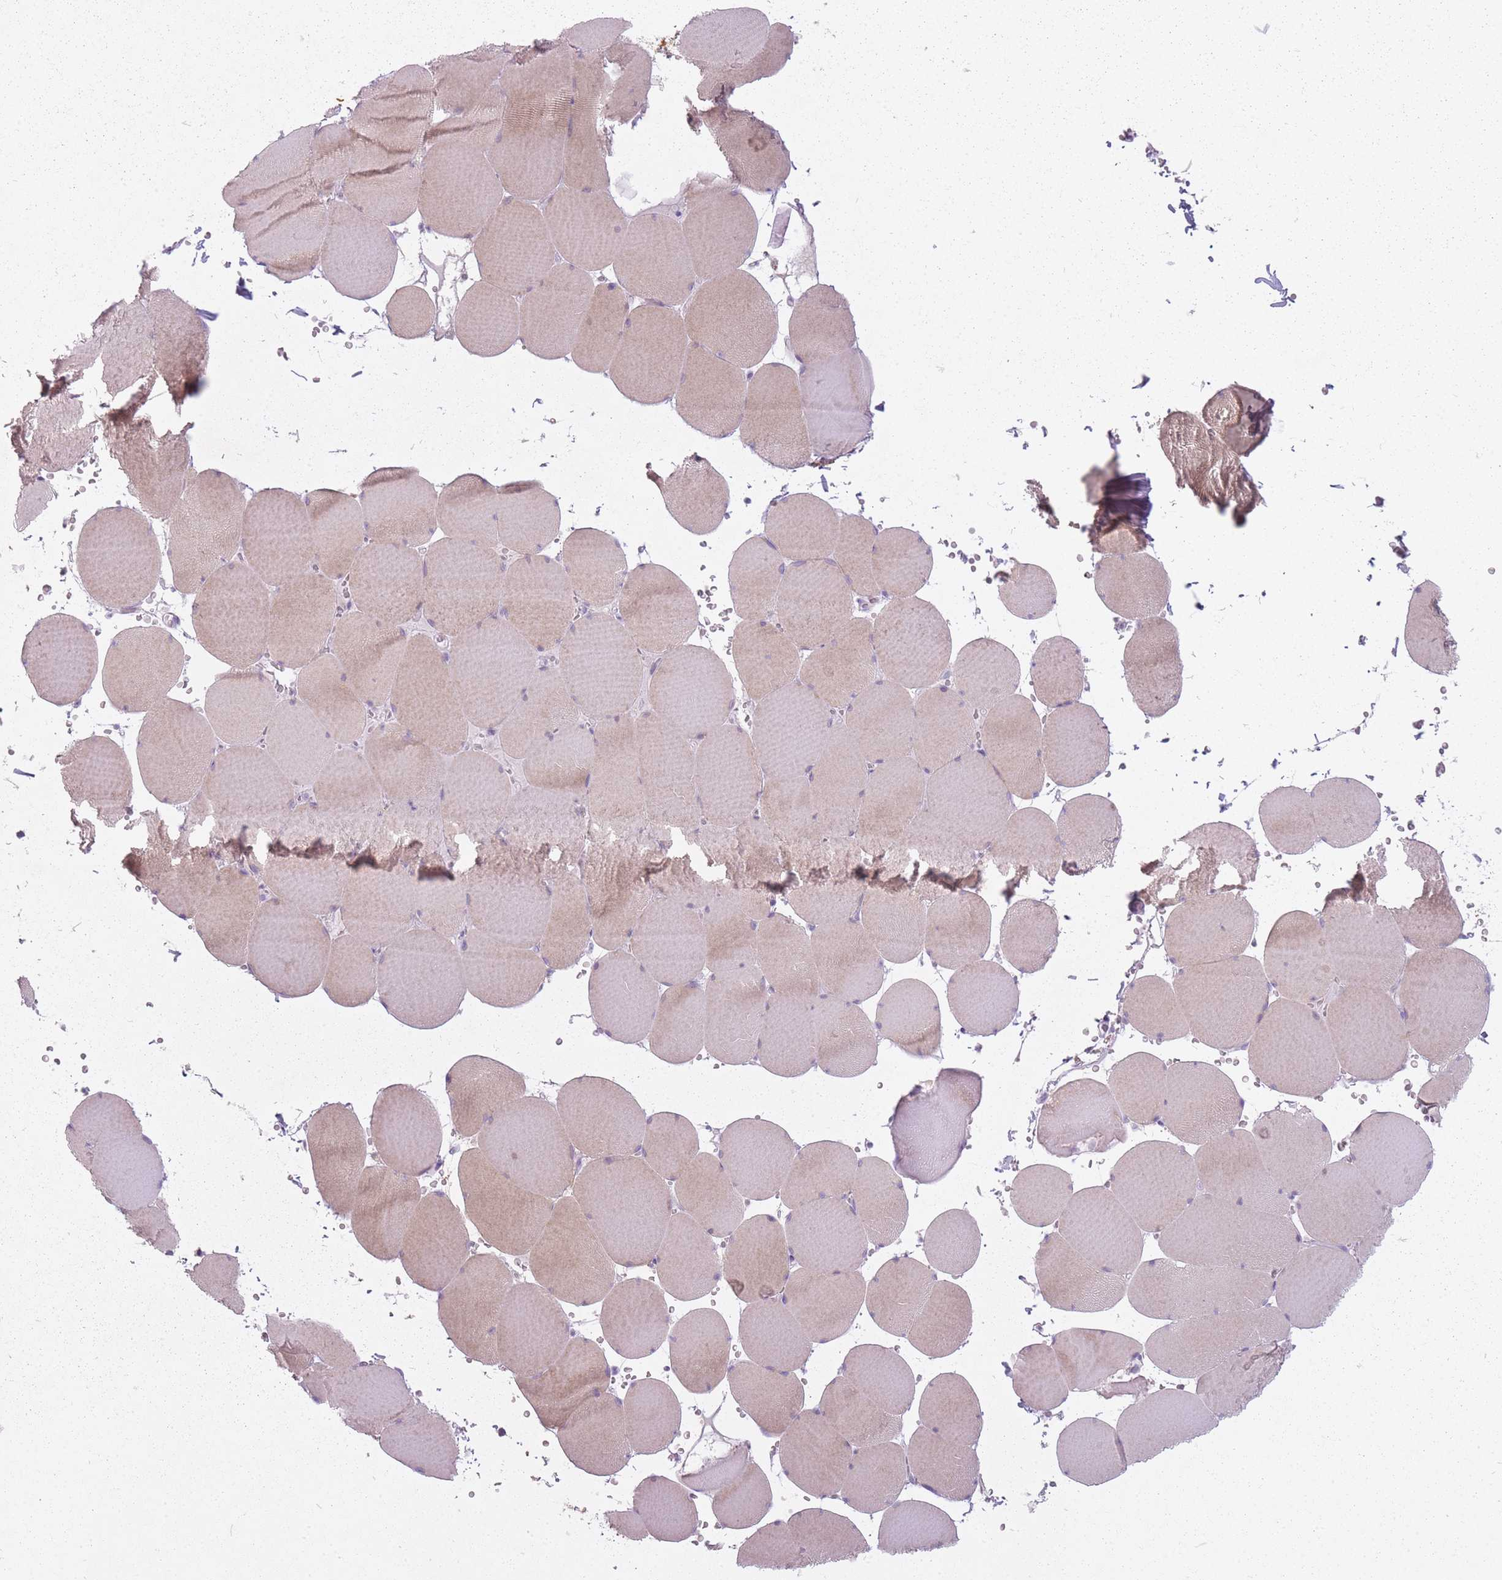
{"staining": {"intensity": "moderate", "quantity": "25%-75%", "location": "cytoplasmic/membranous"}, "tissue": "skeletal muscle", "cell_type": "Myocytes", "image_type": "normal", "snomed": [{"axis": "morphology", "description": "Normal tissue, NOS"}, {"axis": "topography", "description": "Skeletal muscle"}, {"axis": "topography", "description": "Head-Neck"}], "caption": "This is an image of immunohistochemistry (IHC) staining of benign skeletal muscle, which shows moderate staining in the cytoplasmic/membranous of myocytes.", "gene": "RFX4", "patient": {"sex": "male", "age": 66}}